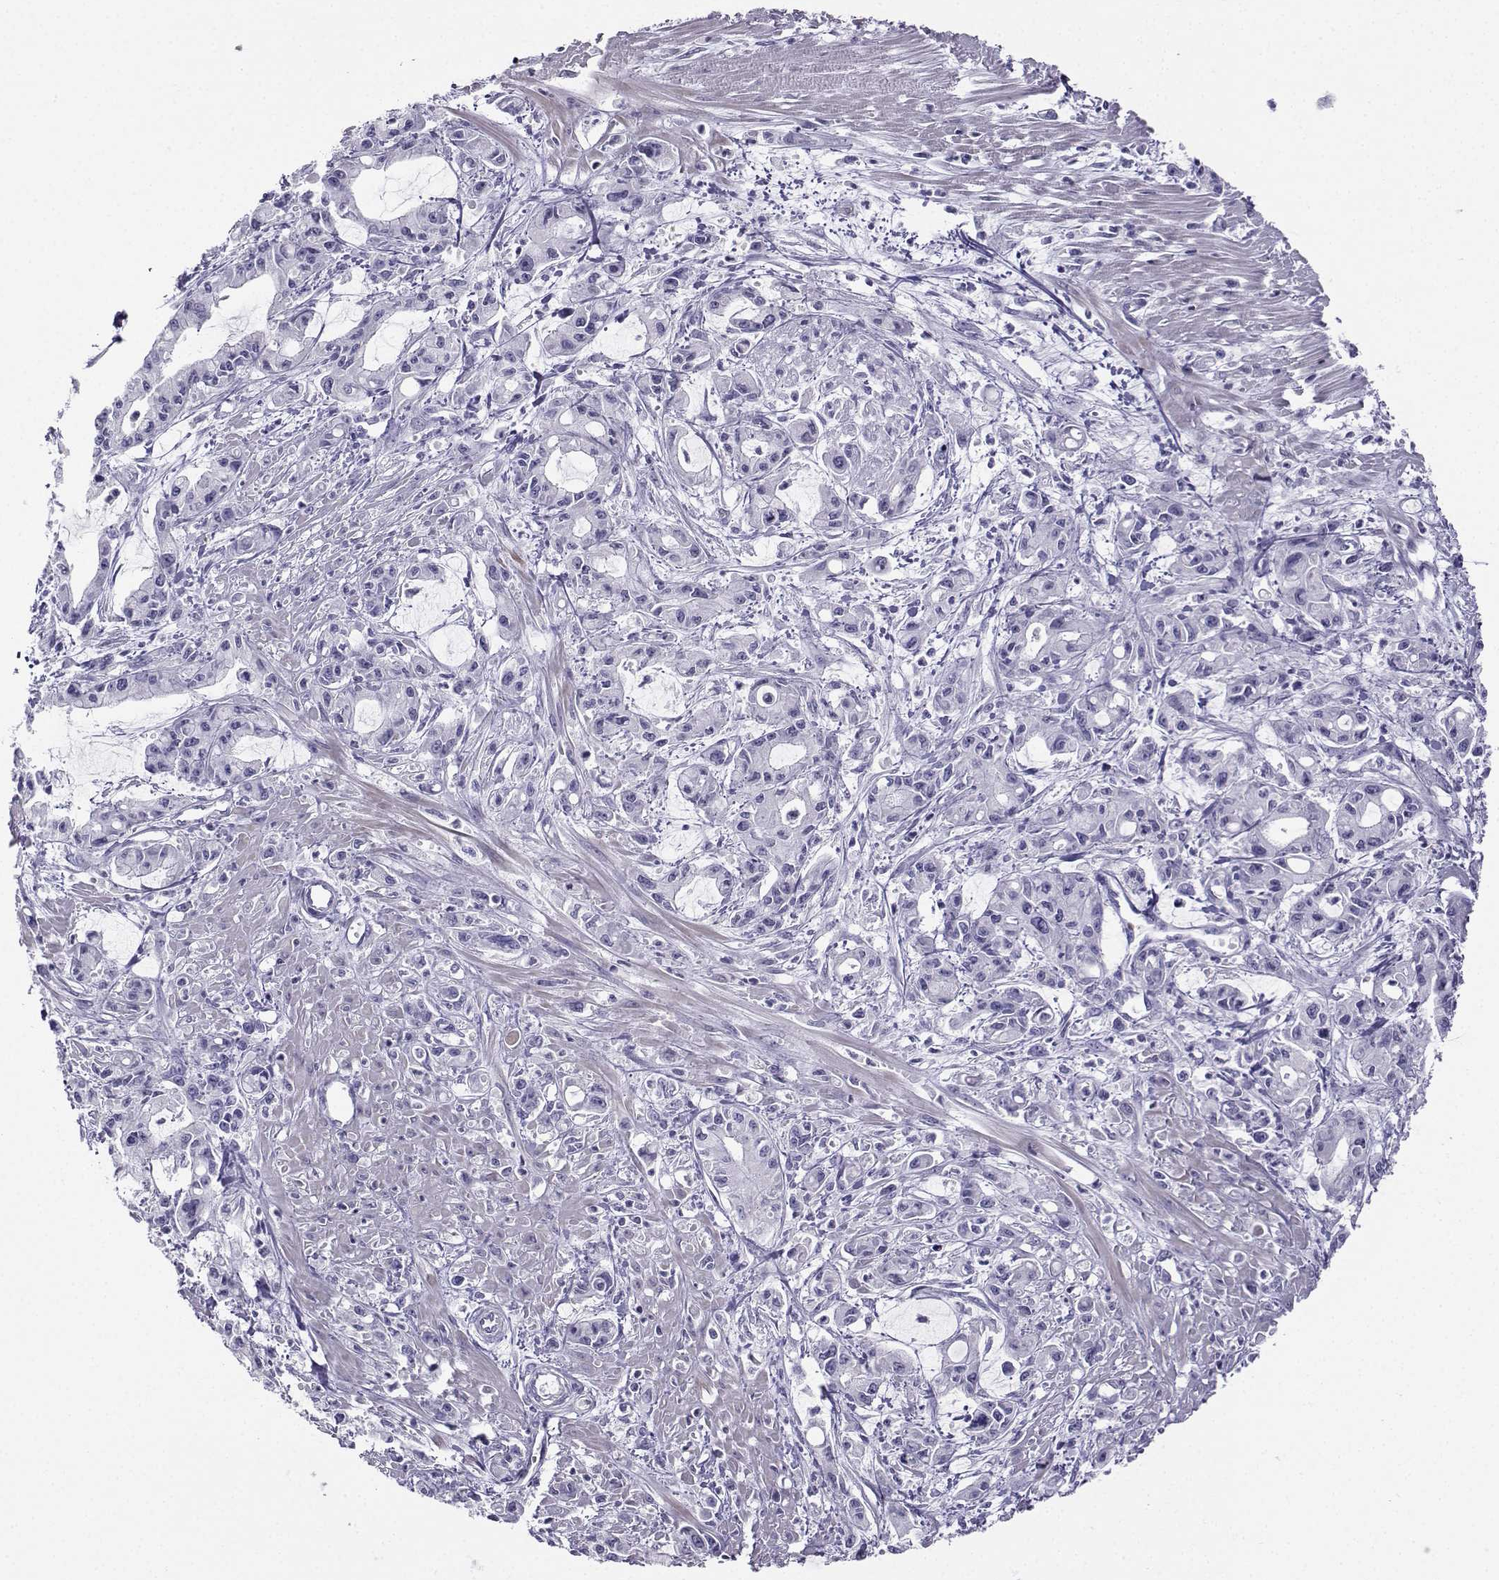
{"staining": {"intensity": "negative", "quantity": "none", "location": "none"}, "tissue": "pancreatic cancer", "cell_type": "Tumor cells", "image_type": "cancer", "snomed": [{"axis": "morphology", "description": "Adenocarcinoma, NOS"}, {"axis": "topography", "description": "Pancreas"}], "caption": "DAB (3,3'-diaminobenzidine) immunohistochemical staining of pancreatic cancer exhibits no significant staining in tumor cells.", "gene": "FBXO24", "patient": {"sex": "male", "age": 48}}